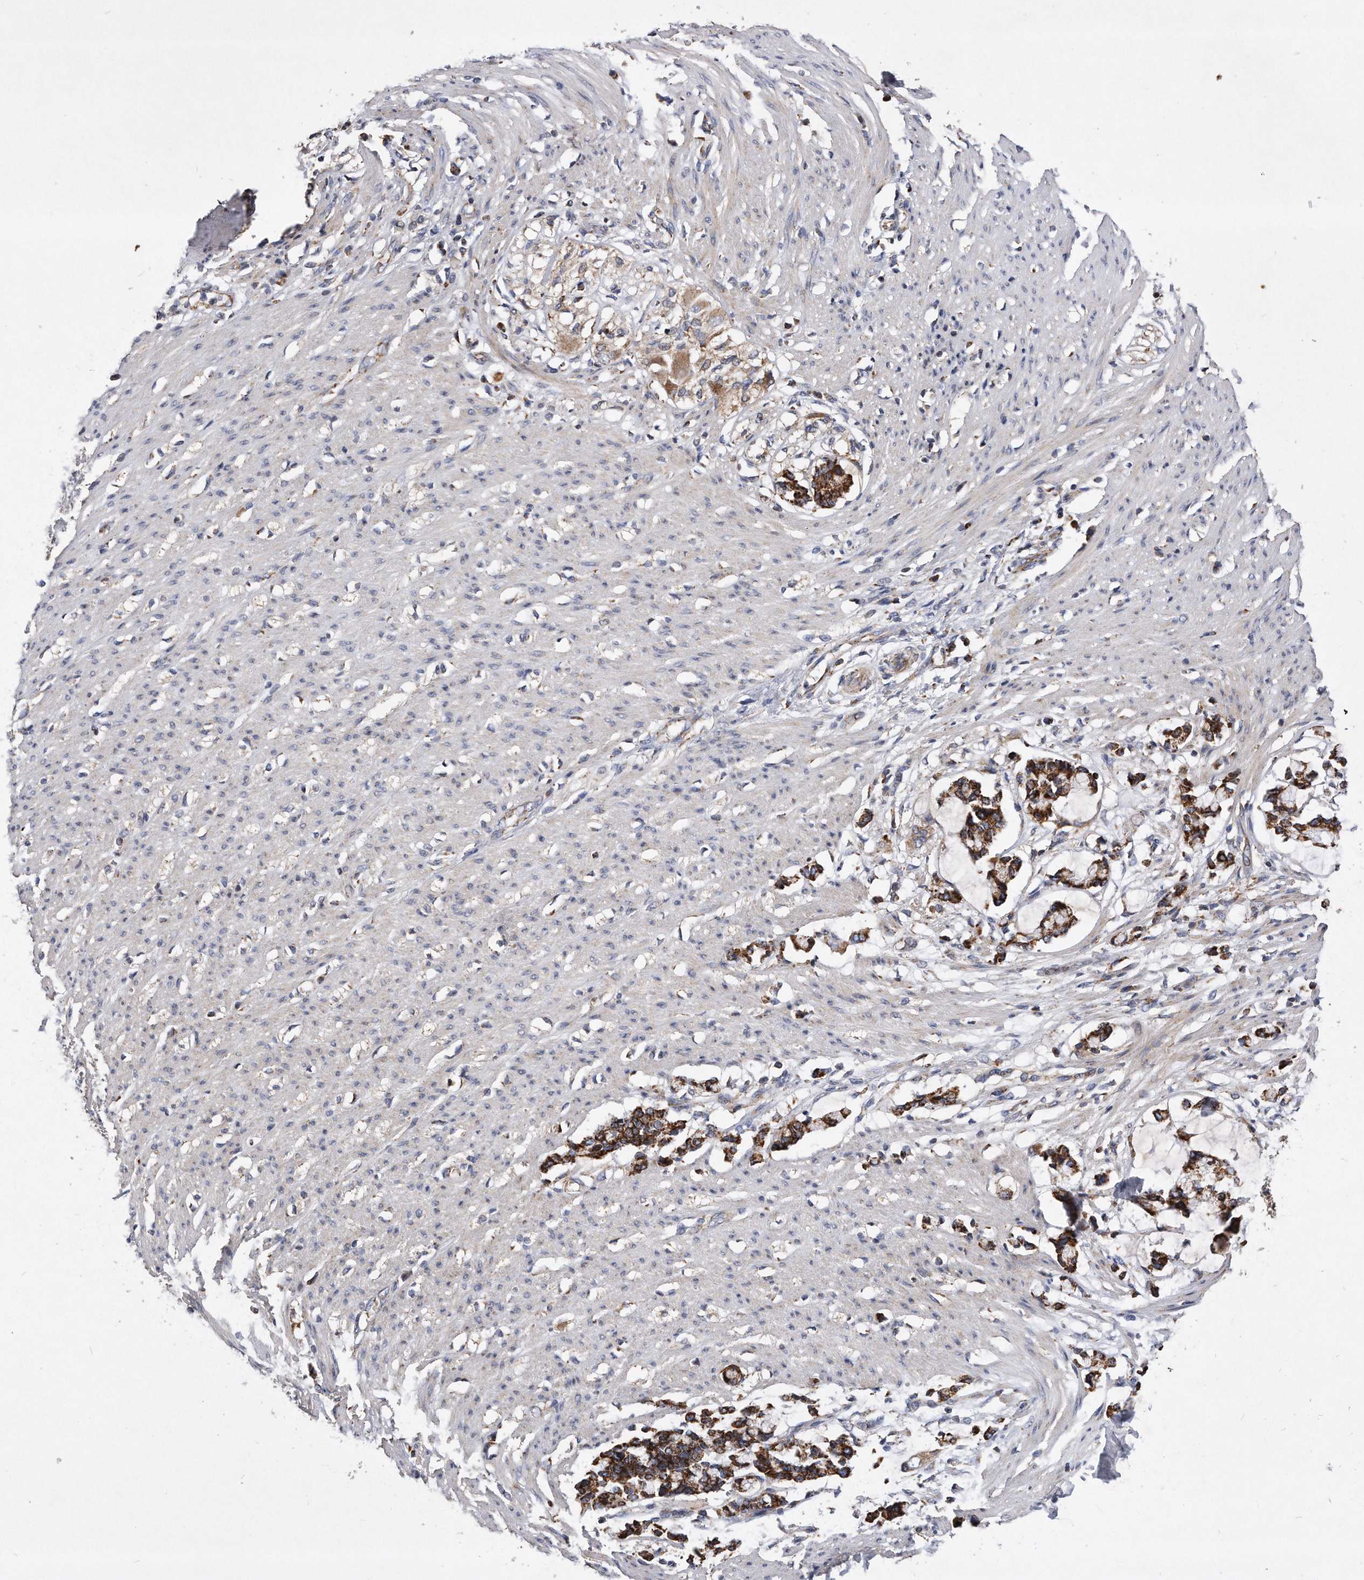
{"staining": {"intensity": "weak", "quantity": "<25%", "location": "cytoplasmic/membranous"}, "tissue": "smooth muscle", "cell_type": "Smooth muscle cells", "image_type": "normal", "snomed": [{"axis": "morphology", "description": "Normal tissue, NOS"}, {"axis": "morphology", "description": "Adenocarcinoma, NOS"}, {"axis": "topography", "description": "Colon"}, {"axis": "topography", "description": "Peripheral nerve tissue"}], "caption": "IHC photomicrograph of benign human smooth muscle stained for a protein (brown), which reveals no positivity in smooth muscle cells.", "gene": "PPP5C", "patient": {"sex": "male", "age": 14}}